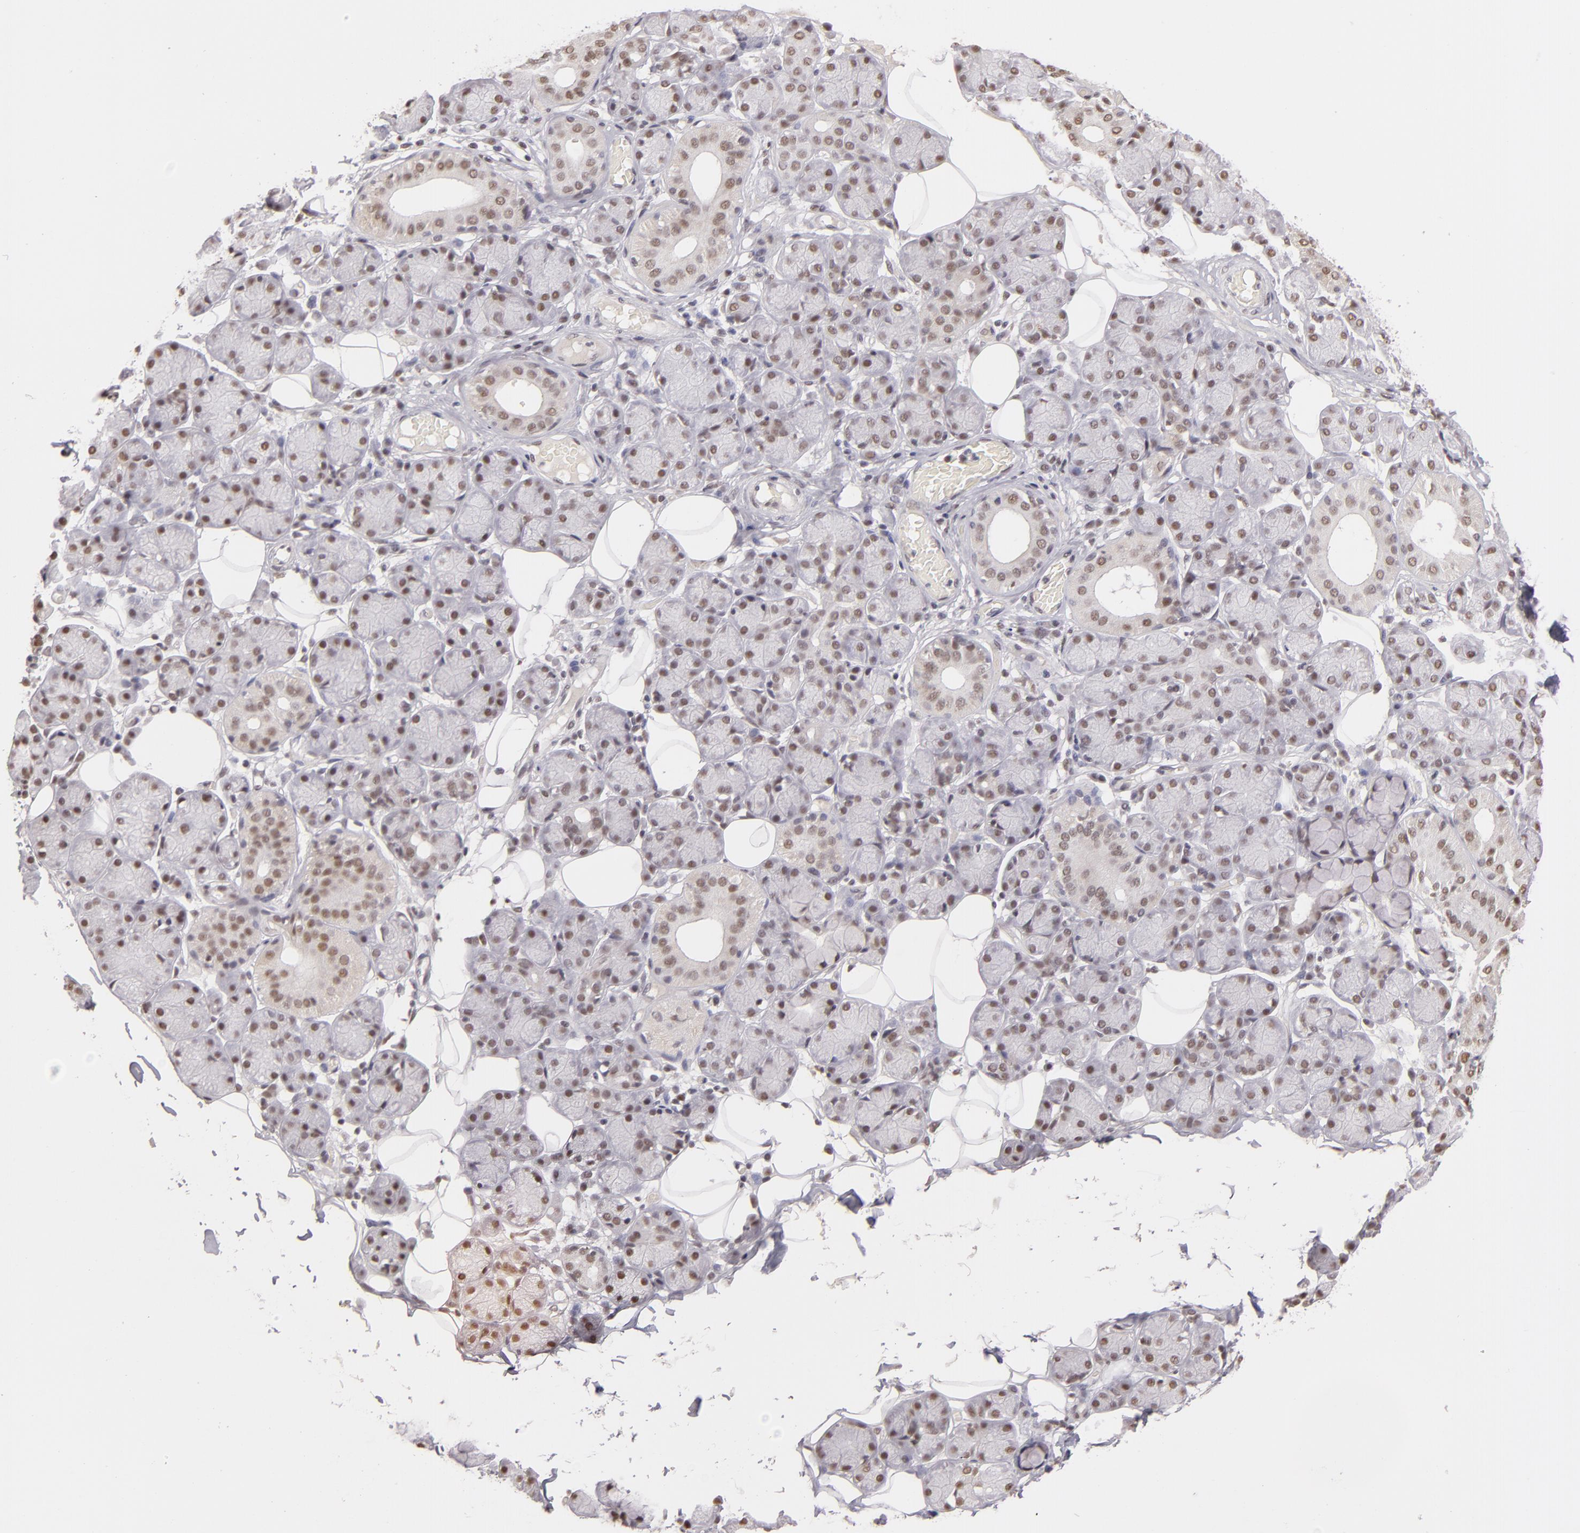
{"staining": {"intensity": "weak", "quantity": ">75%", "location": "nuclear"}, "tissue": "salivary gland", "cell_type": "Glandular cells", "image_type": "normal", "snomed": [{"axis": "morphology", "description": "Normal tissue, NOS"}, {"axis": "topography", "description": "Salivary gland"}], "caption": "Protein analysis of benign salivary gland reveals weak nuclear staining in about >75% of glandular cells.", "gene": "INTS6", "patient": {"sex": "male", "age": 54}}